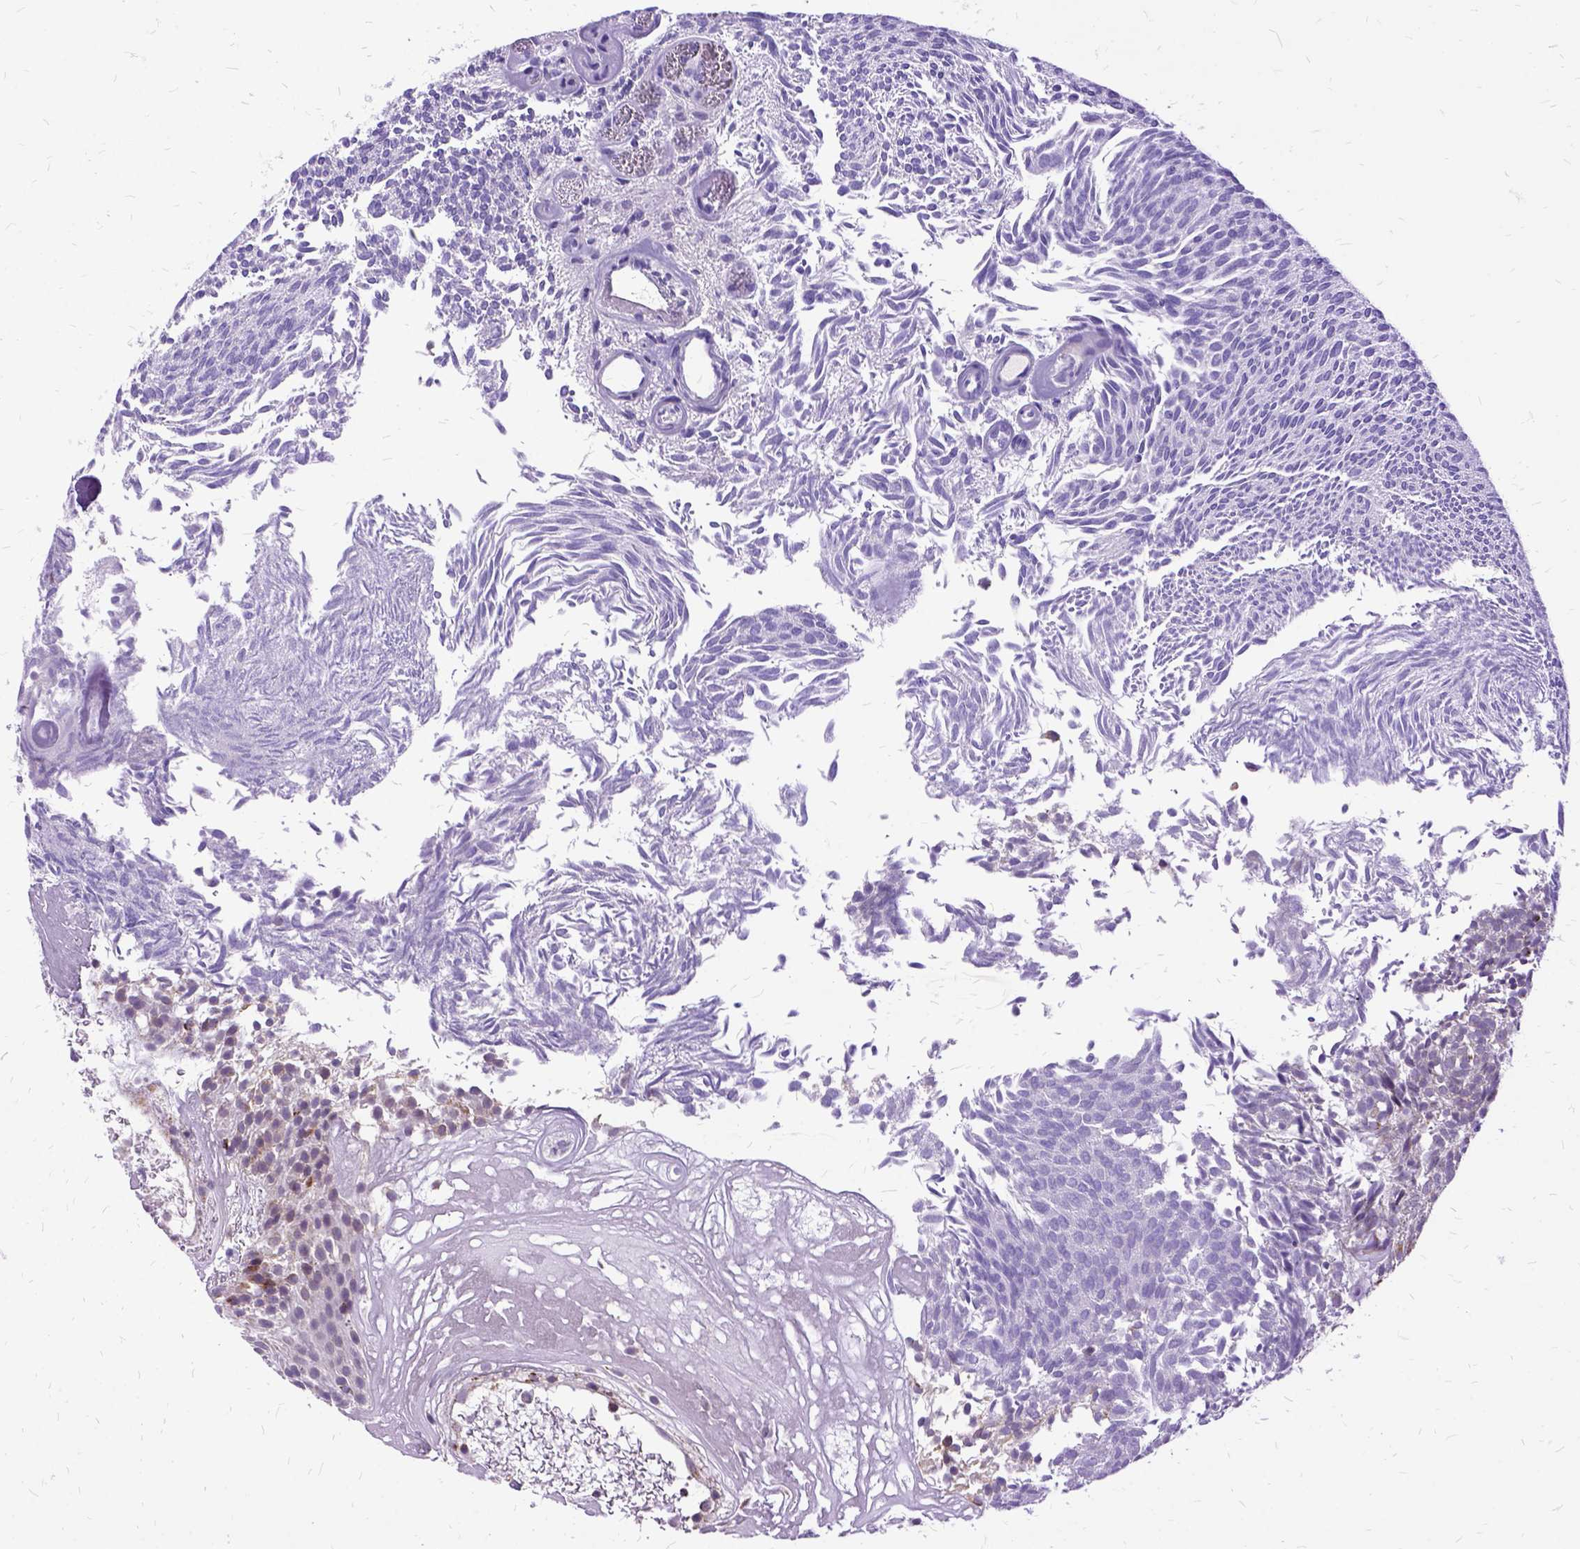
{"staining": {"intensity": "weak", "quantity": "<25%", "location": "cytoplasmic/membranous"}, "tissue": "urothelial cancer", "cell_type": "Tumor cells", "image_type": "cancer", "snomed": [{"axis": "morphology", "description": "Urothelial carcinoma, Low grade"}, {"axis": "topography", "description": "Urinary bladder"}], "caption": "Human low-grade urothelial carcinoma stained for a protein using immunohistochemistry shows no expression in tumor cells.", "gene": "OXCT1", "patient": {"sex": "male", "age": 77}}